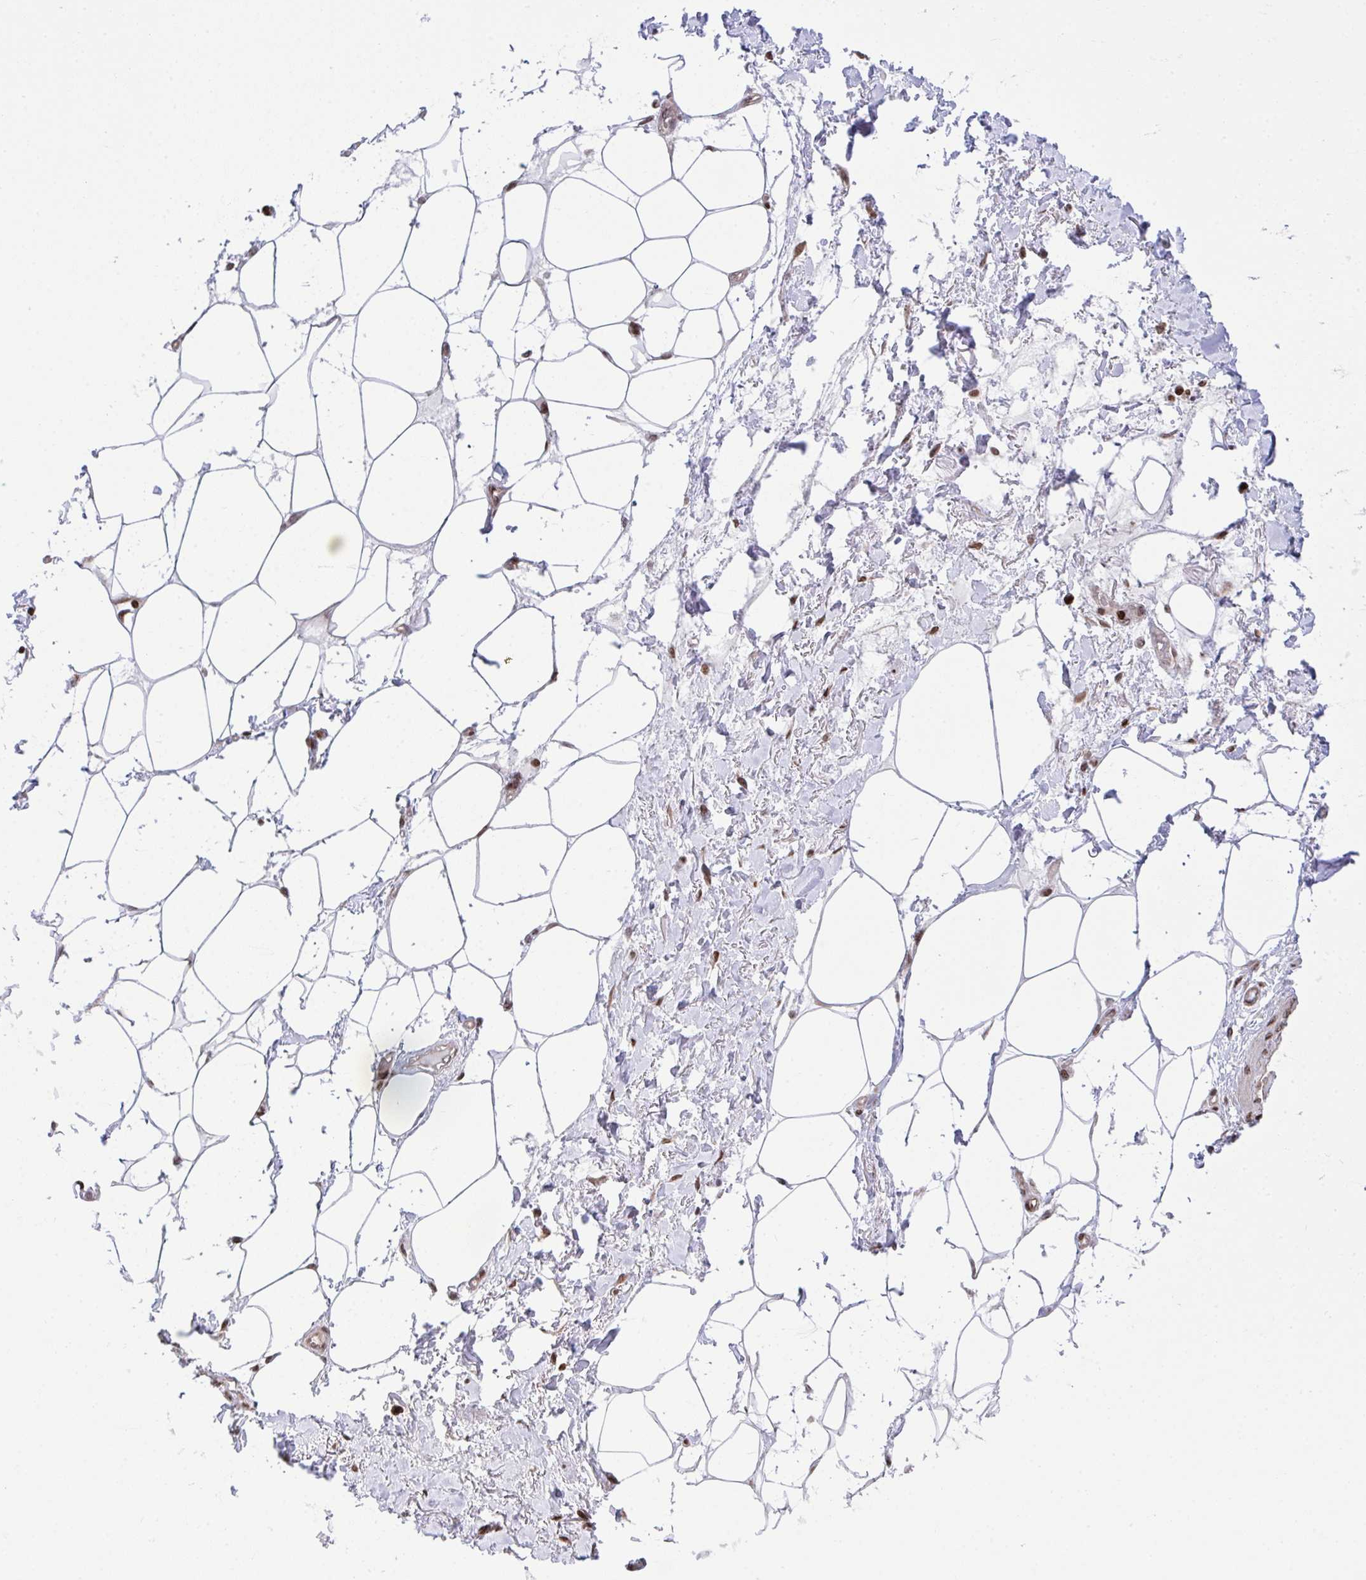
{"staining": {"intensity": "moderate", "quantity": "<25%", "location": "nuclear"}, "tissue": "adipose tissue", "cell_type": "Adipocytes", "image_type": "normal", "snomed": [{"axis": "morphology", "description": "Normal tissue, NOS"}, {"axis": "topography", "description": "Vagina"}, {"axis": "topography", "description": "Peripheral nerve tissue"}], "caption": "Brown immunohistochemical staining in unremarkable adipose tissue demonstrates moderate nuclear expression in about <25% of adipocytes.", "gene": "RAPGEF5", "patient": {"sex": "female", "age": 71}}